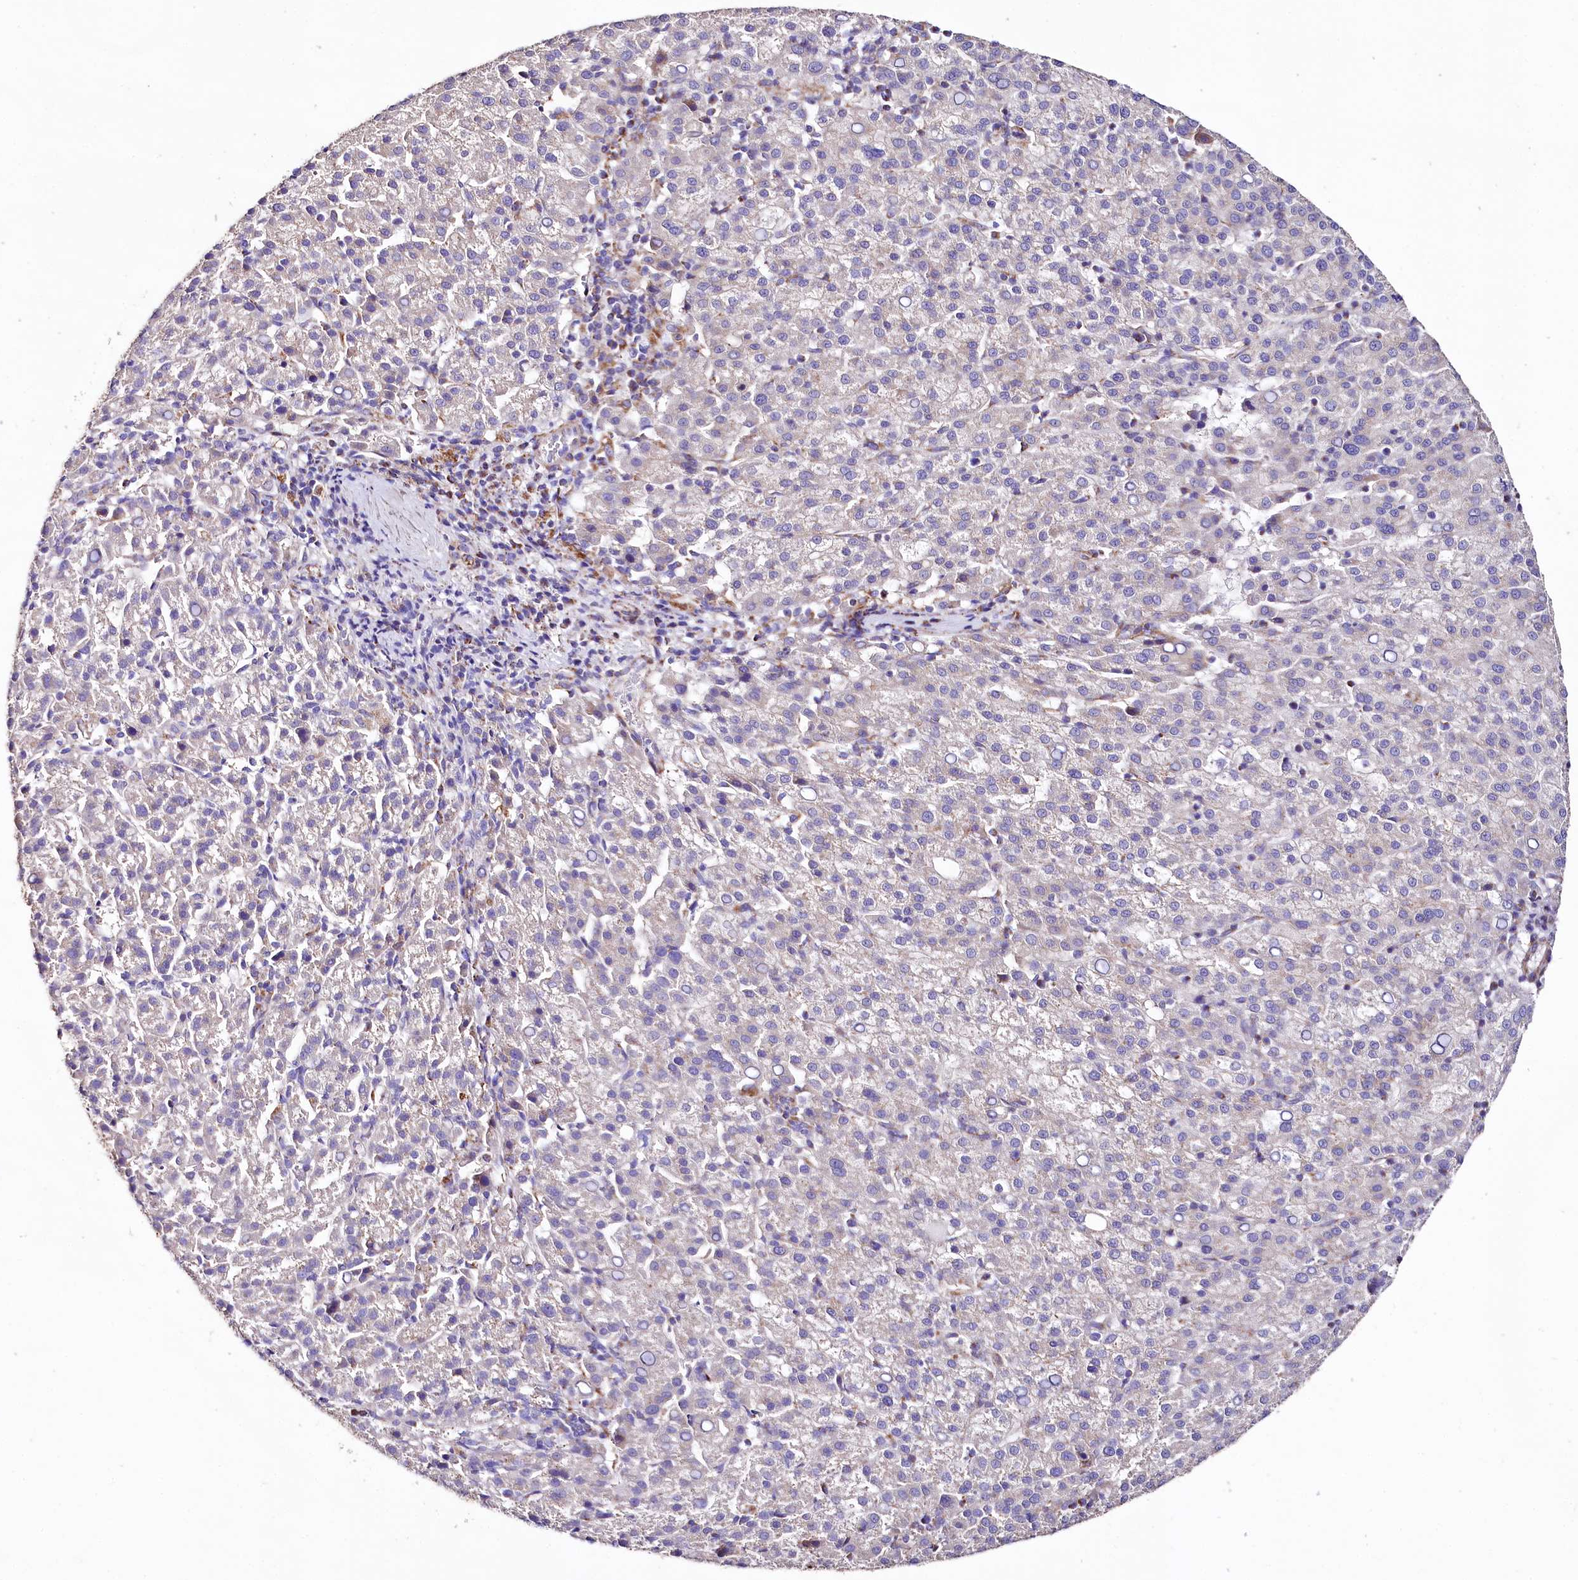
{"staining": {"intensity": "negative", "quantity": "none", "location": "none"}, "tissue": "liver cancer", "cell_type": "Tumor cells", "image_type": "cancer", "snomed": [{"axis": "morphology", "description": "Carcinoma, Hepatocellular, NOS"}, {"axis": "topography", "description": "Liver"}], "caption": "Immunohistochemical staining of liver hepatocellular carcinoma reveals no significant expression in tumor cells.", "gene": "APLP2", "patient": {"sex": "female", "age": 58}}